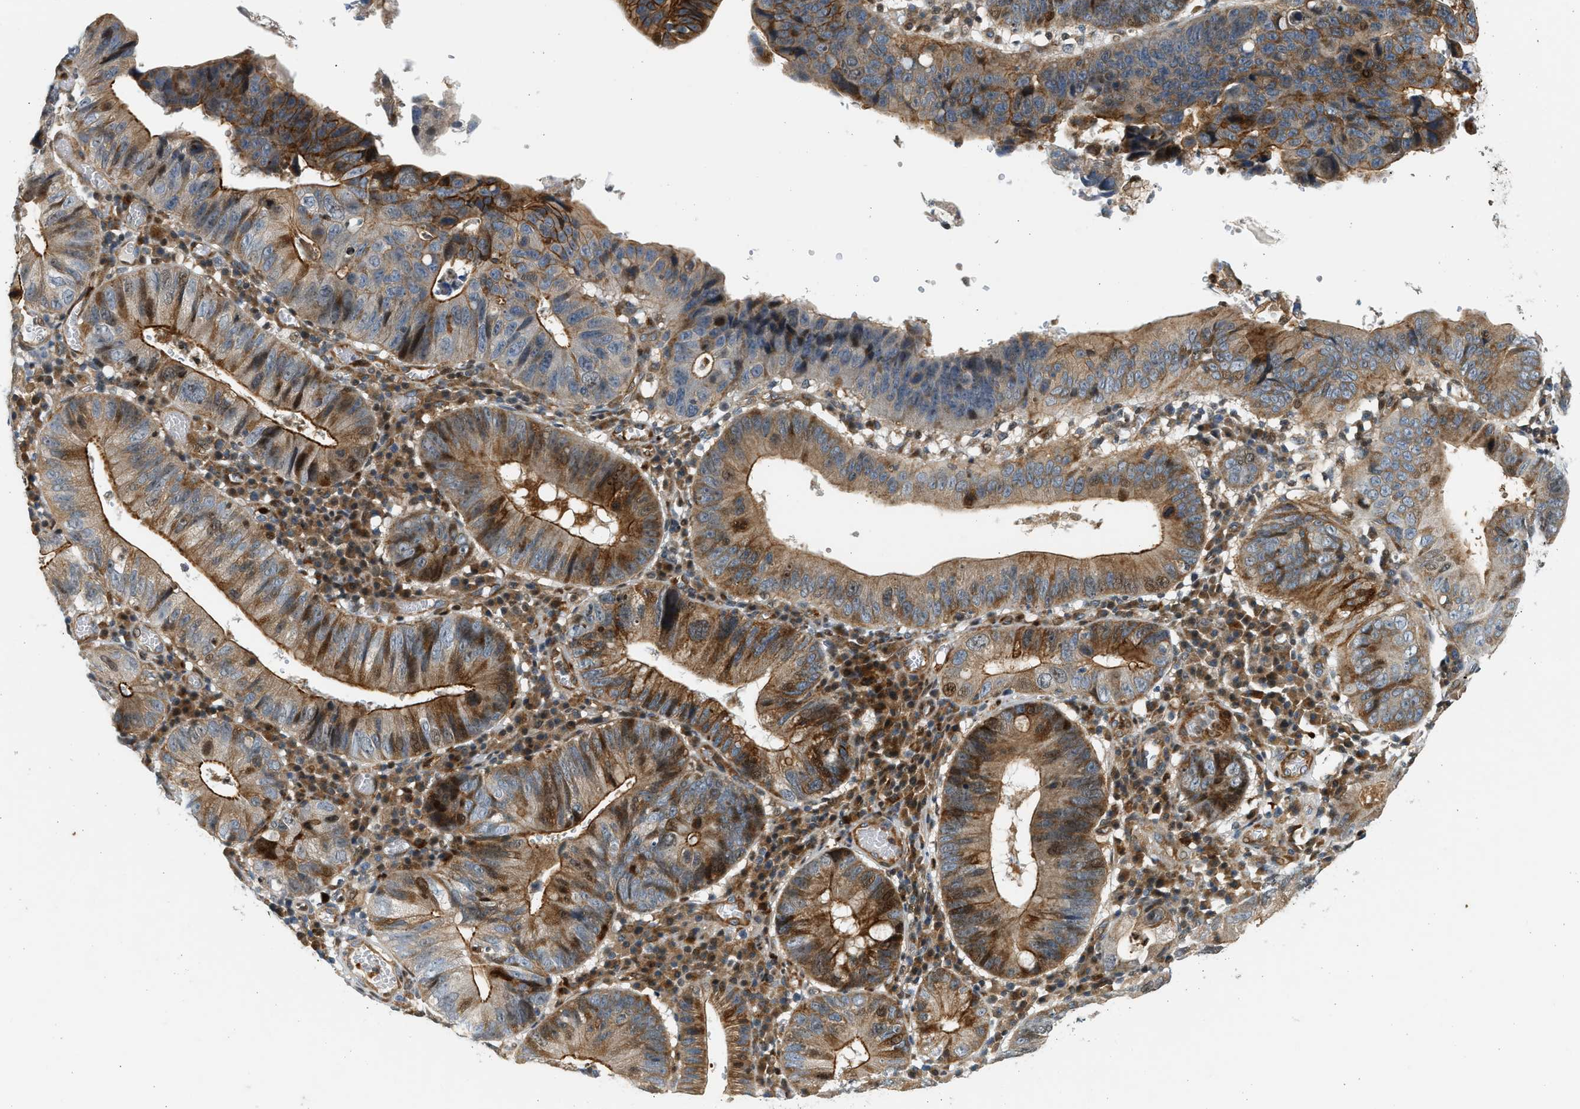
{"staining": {"intensity": "strong", "quantity": ">75%", "location": "cytoplasmic/membranous"}, "tissue": "stomach cancer", "cell_type": "Tumor cells", "image_type": "cancer", "snomed": [{"axis": "morphology", "description": "Adenocarcinoma, NOS"}, {"axis": "topography", "description": "Stomach"}], "caption": "This is a micrograph of immunohistochemistry staining of stomach adenocarcinoma, which shows strong positivity in the cytoplasmic/membranous of tumor cells.", "gene": "NRSN2", "patient": {"sex": "male", "age": 59}}